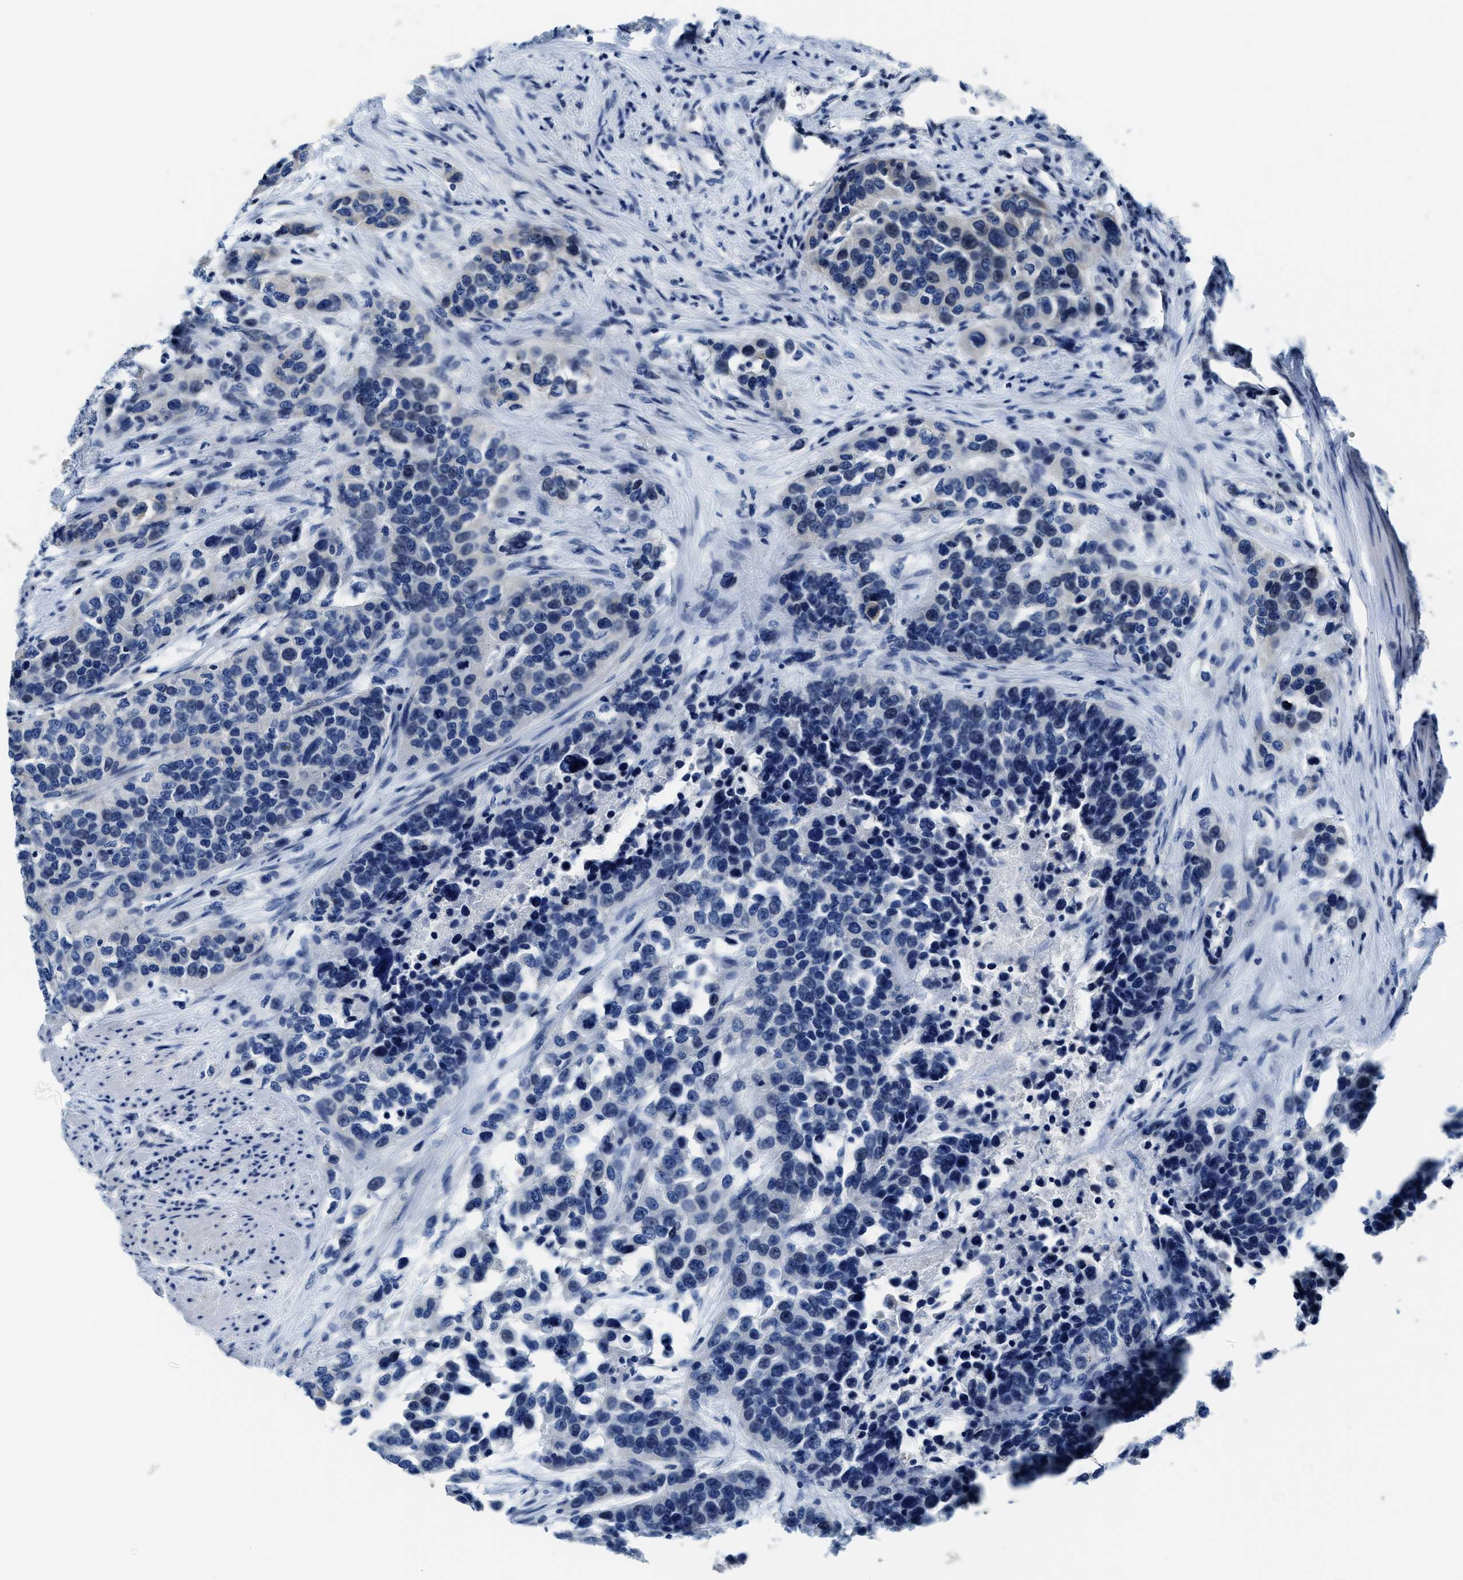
{"staining": {"intensity": "negative", "quantity": "none", "location": "none"}, "tissue": "urothelial cancer", "cell_type": "Tumor cells", "image_type": "cancer", "snomed": [{"axis": "morphology", "description": "Urothelial carcinoma, High grade"}, {"axis": "topography", "description": "Urinary bladder"}], "caption": "Protein analysis of urothelial cancer exhibits no significant positivity in tumor cells. The staining is performed using DAB brown chromogen with nuclei counter-stained in using hematoxylin.", "gene": "ASZ1", "patient": {"sex": "female", "age": 80}}